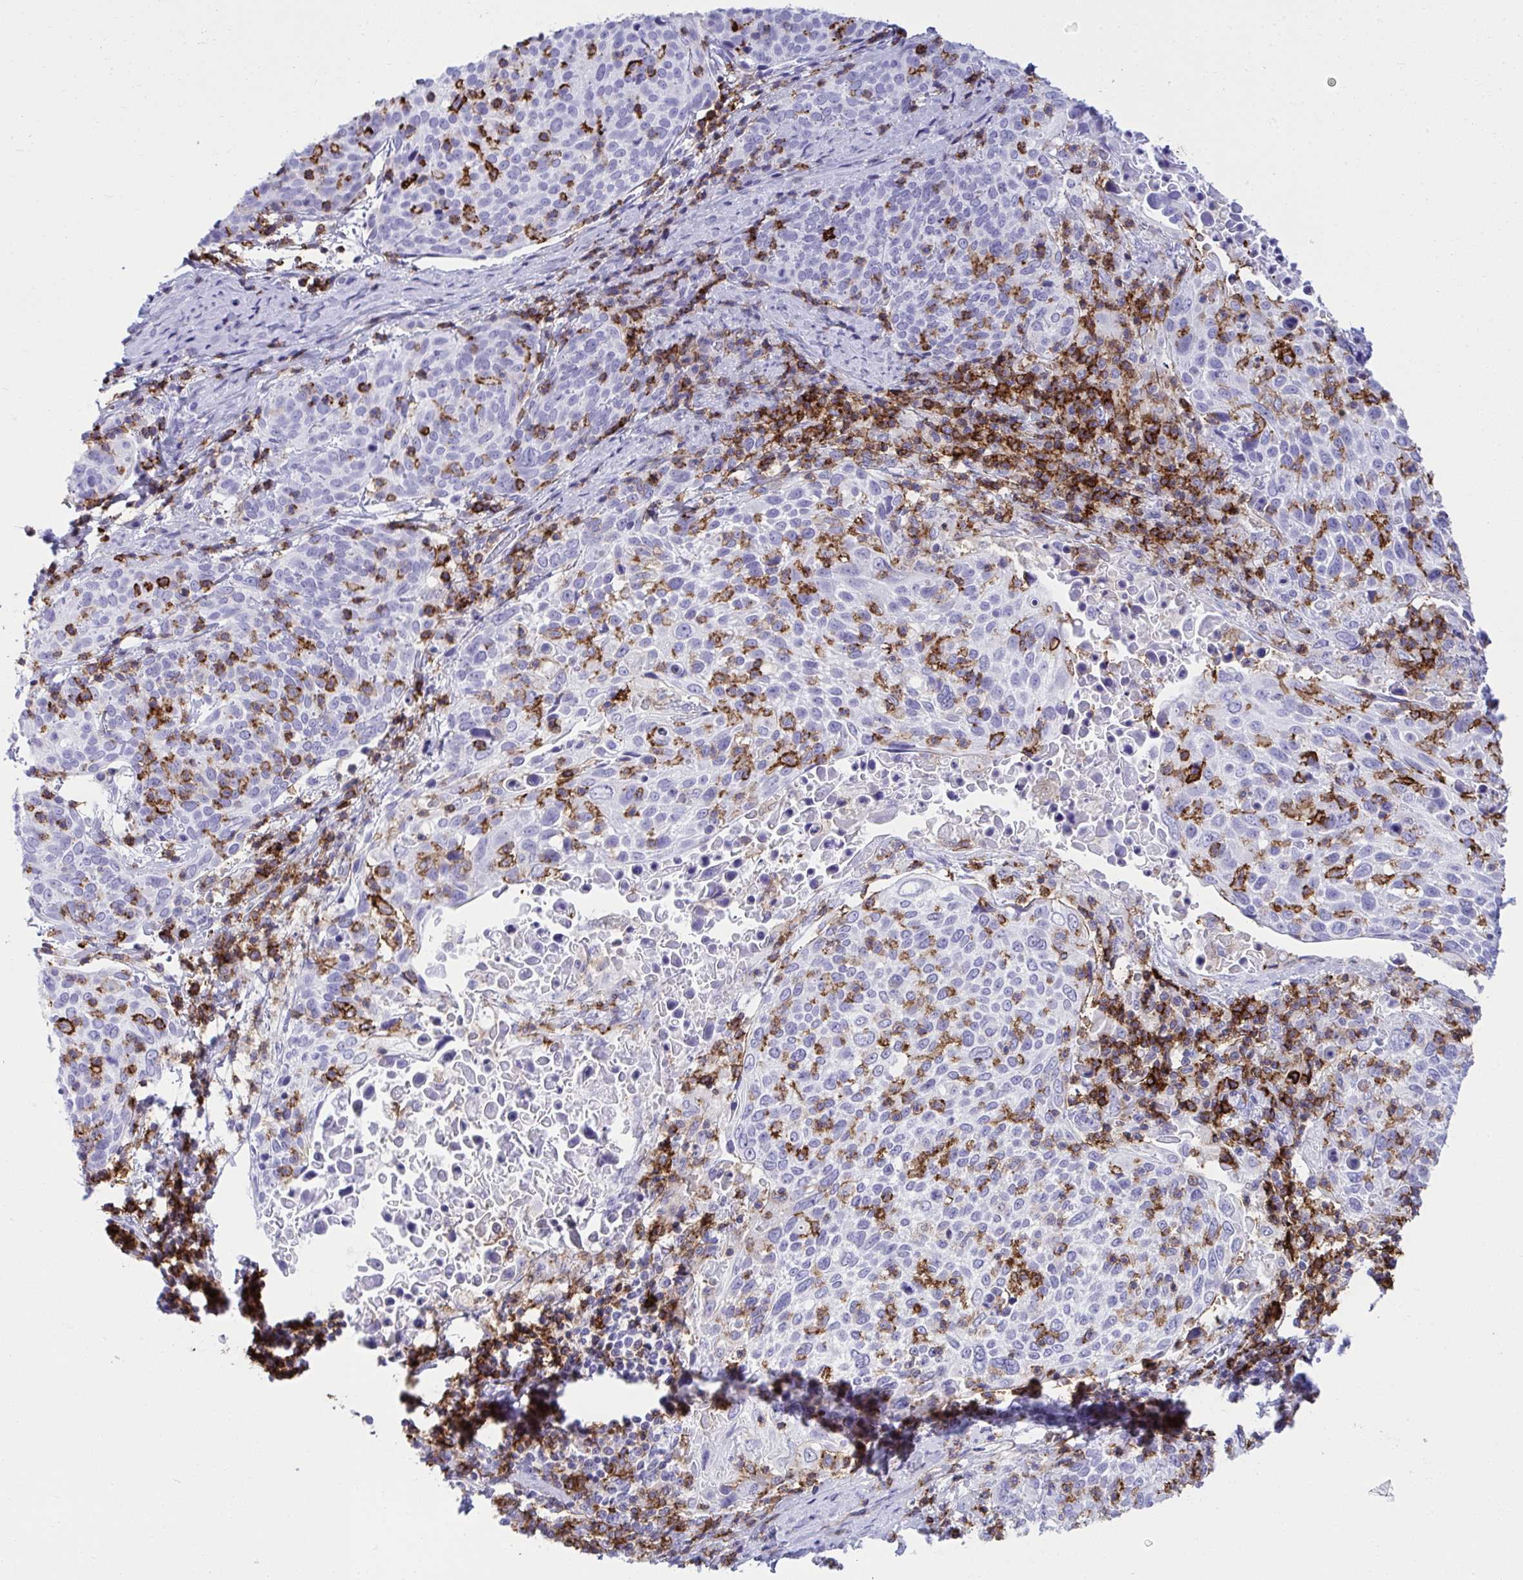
{"staining": {"intensity": "negative", "quantity": "none", "location": "none"}, "tissue": "cervical cancer", "cell_type": "Tumor cells", "image_type": "cancer", "snomed": [{"axis": "morphology", "description": "Squamous cell carcinoma, NOS"}, {"axis": "topography", "description": "Cervix"}], "caption": "DAB (3,3'-diaminobenzidine) immunohistochemical staining of squamous cell carcinoma (cervical) demonstrates no significant staining in tumor cells.", "gene": "SPN", "patient": {"sex": "female", "age": 61}}